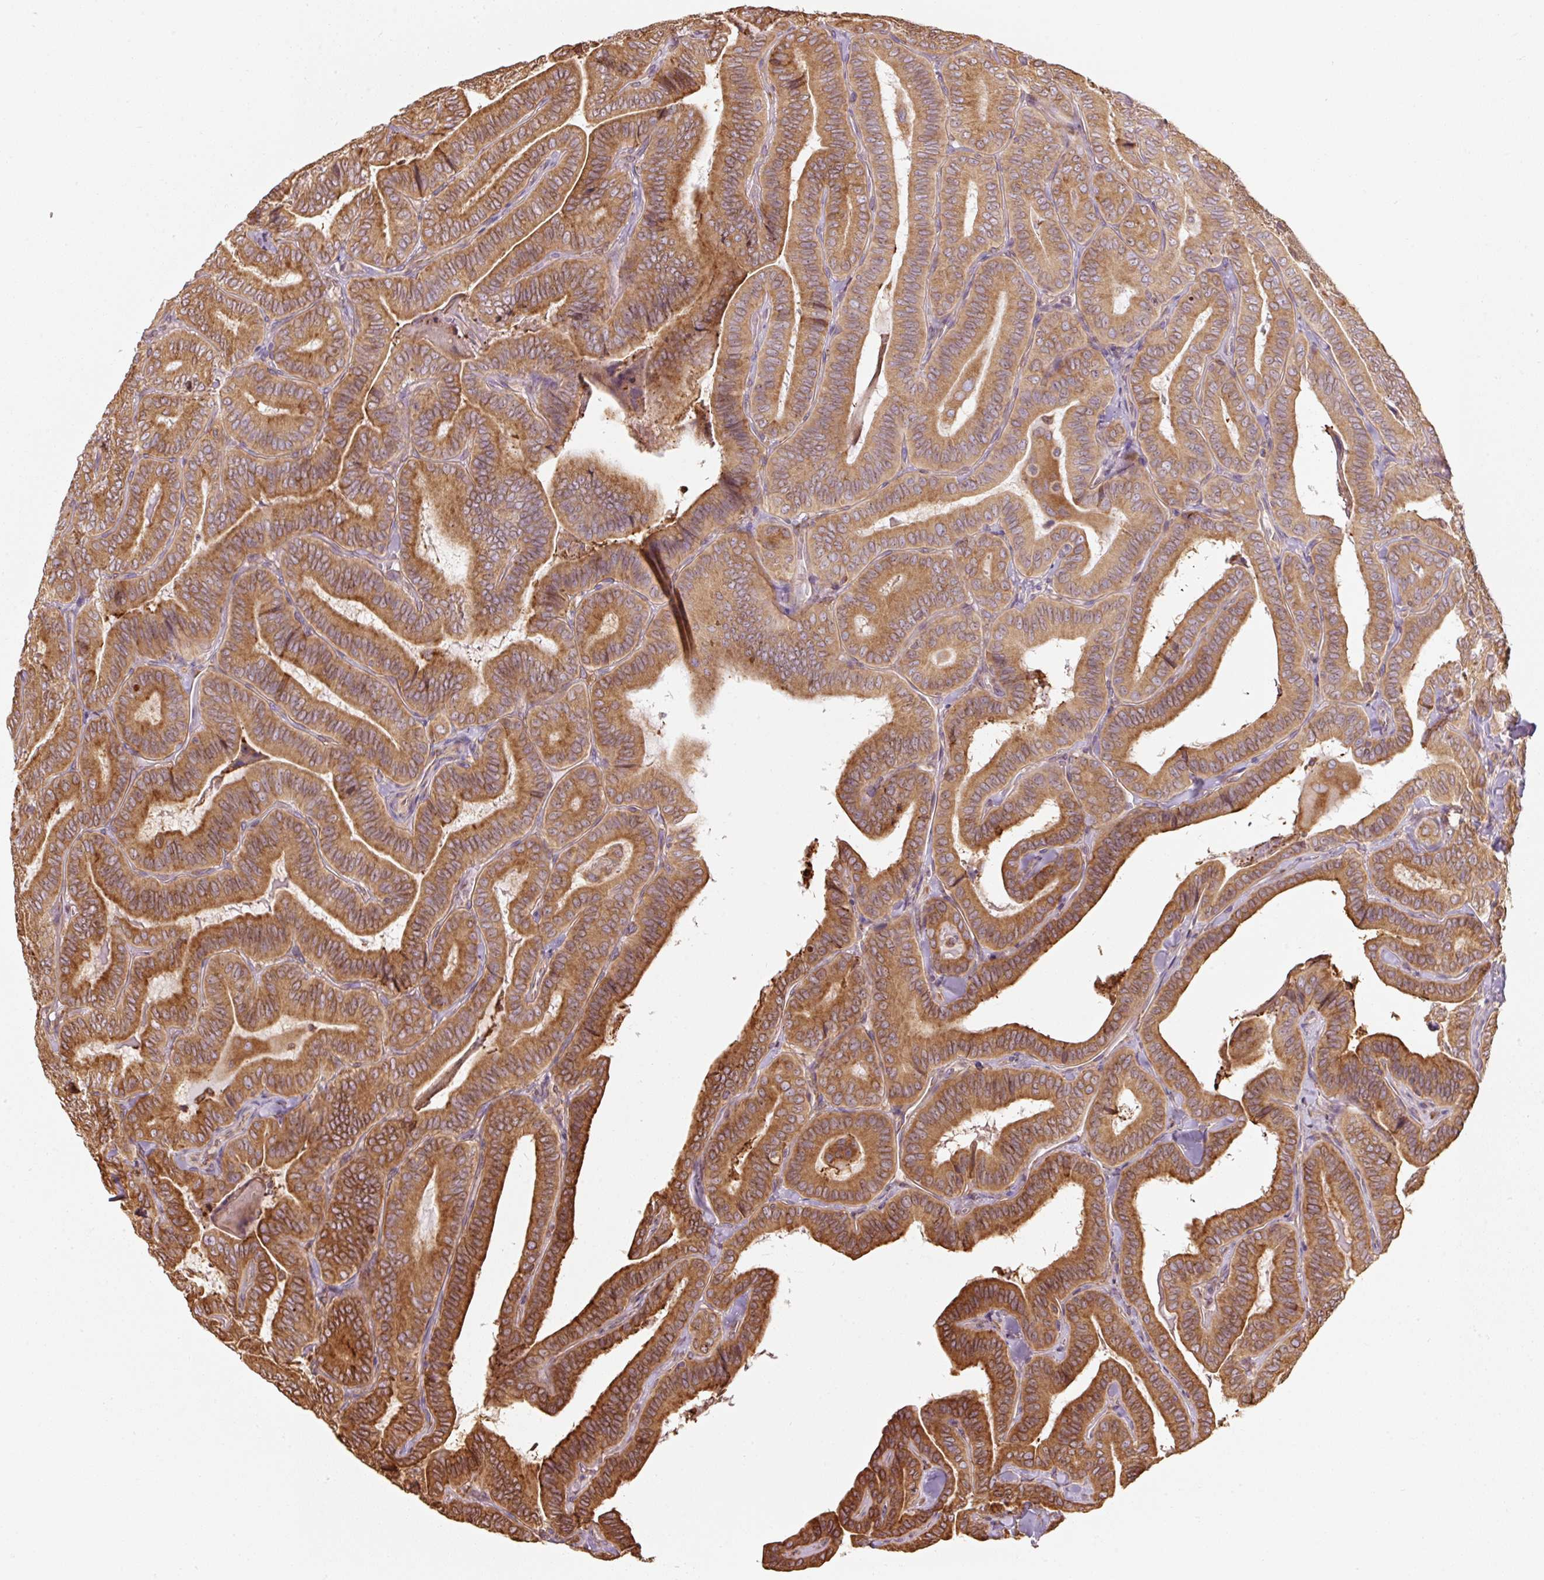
{"staining": {"intensity": "moderate", "quantity": ">75%", "location": "cytoplasmic/membranous"}, "tissue": "thyroid cancer", "cell_type": "Tumor cells", "image_type": "cancer", "snomed": [{"axis": "morphology", "description": "Papillary adenocarcinoma, NOS"}, {"axis": "topography", "description": "Thyroid gland"}], "caption": "Moderate cytoplasmic/membranous expression is seen in about >75% of tumor cells in thyroid papillary adenocarcinoma. The staining is performed using DAB (3,3'-diaminobenzidine) brown chromogen to label protein expression. The nuclei are counter-stained blue using hematoxylin.", "gene": "PRKCSH", "patient": {"sex": "male", "age": 61}}